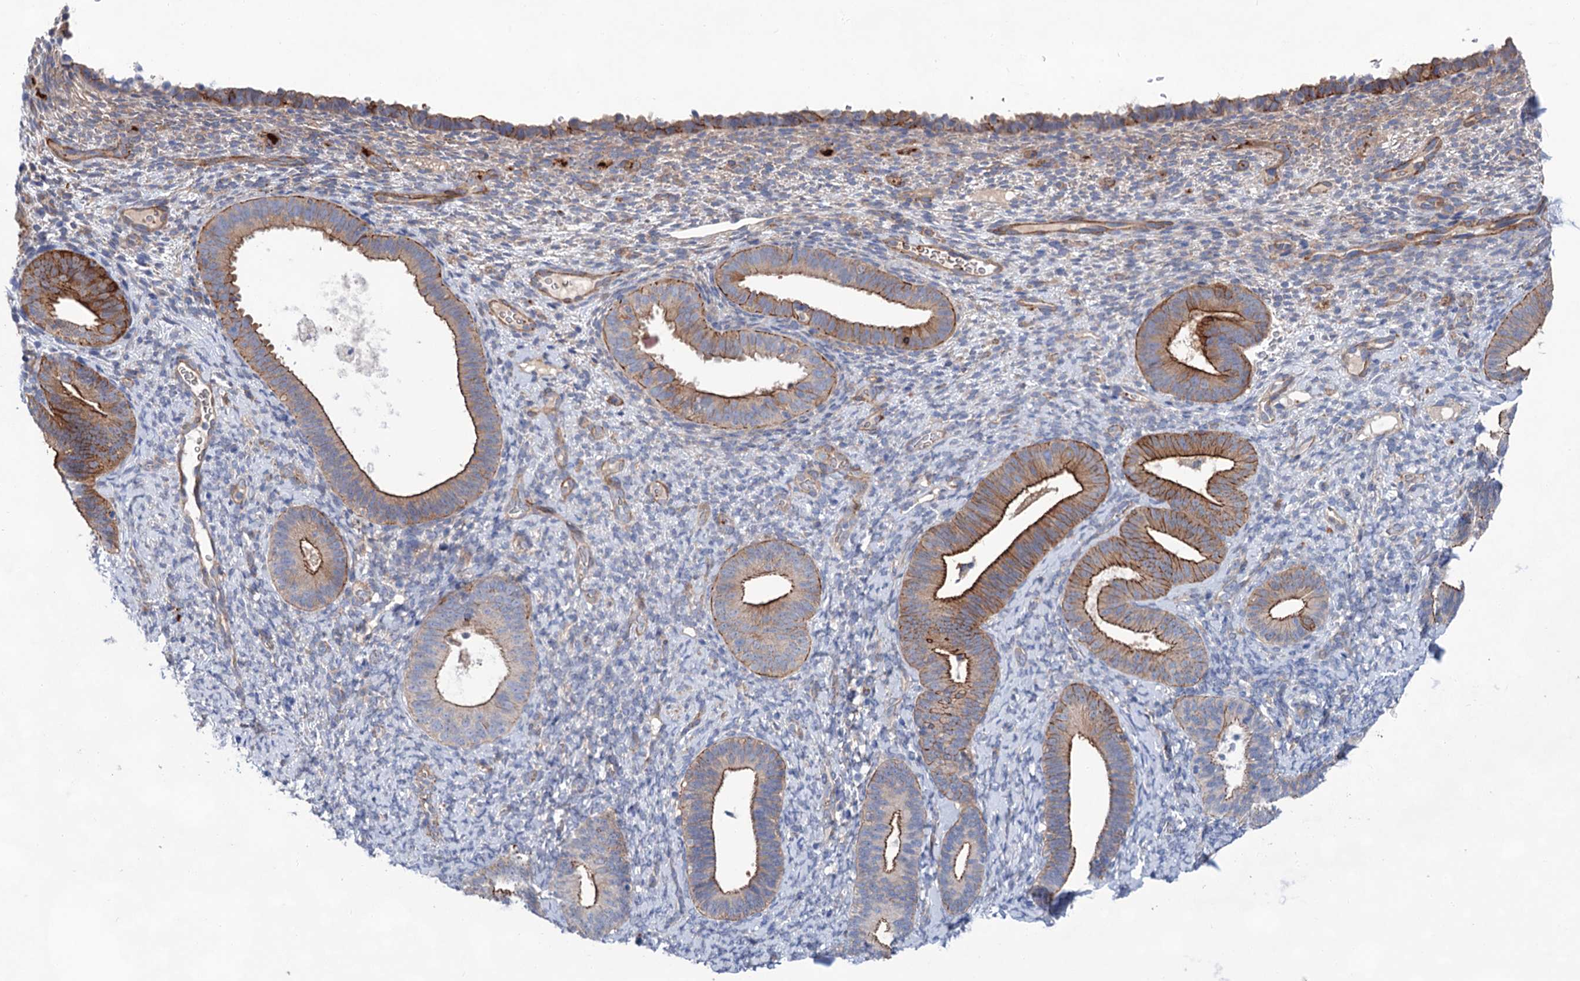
{"staining": {"intensity": "negative", "quantity": "none", "location": "none"}, "tissue": "endometrium", "cell_type": "Cells in endometrial stroma", "image_type": "normal", "snomed": [{"axis": "morphology", "description": "Normal tissue, NOS"}, {"axis": "topography", "description": "Endometrium"}], "caption": "Micrograph shows no protein expression in cells in endometrial stroma of unremarkable endometrium.", "gene": "TMTC3", "patient": {"sex": "female", "age": 65}}